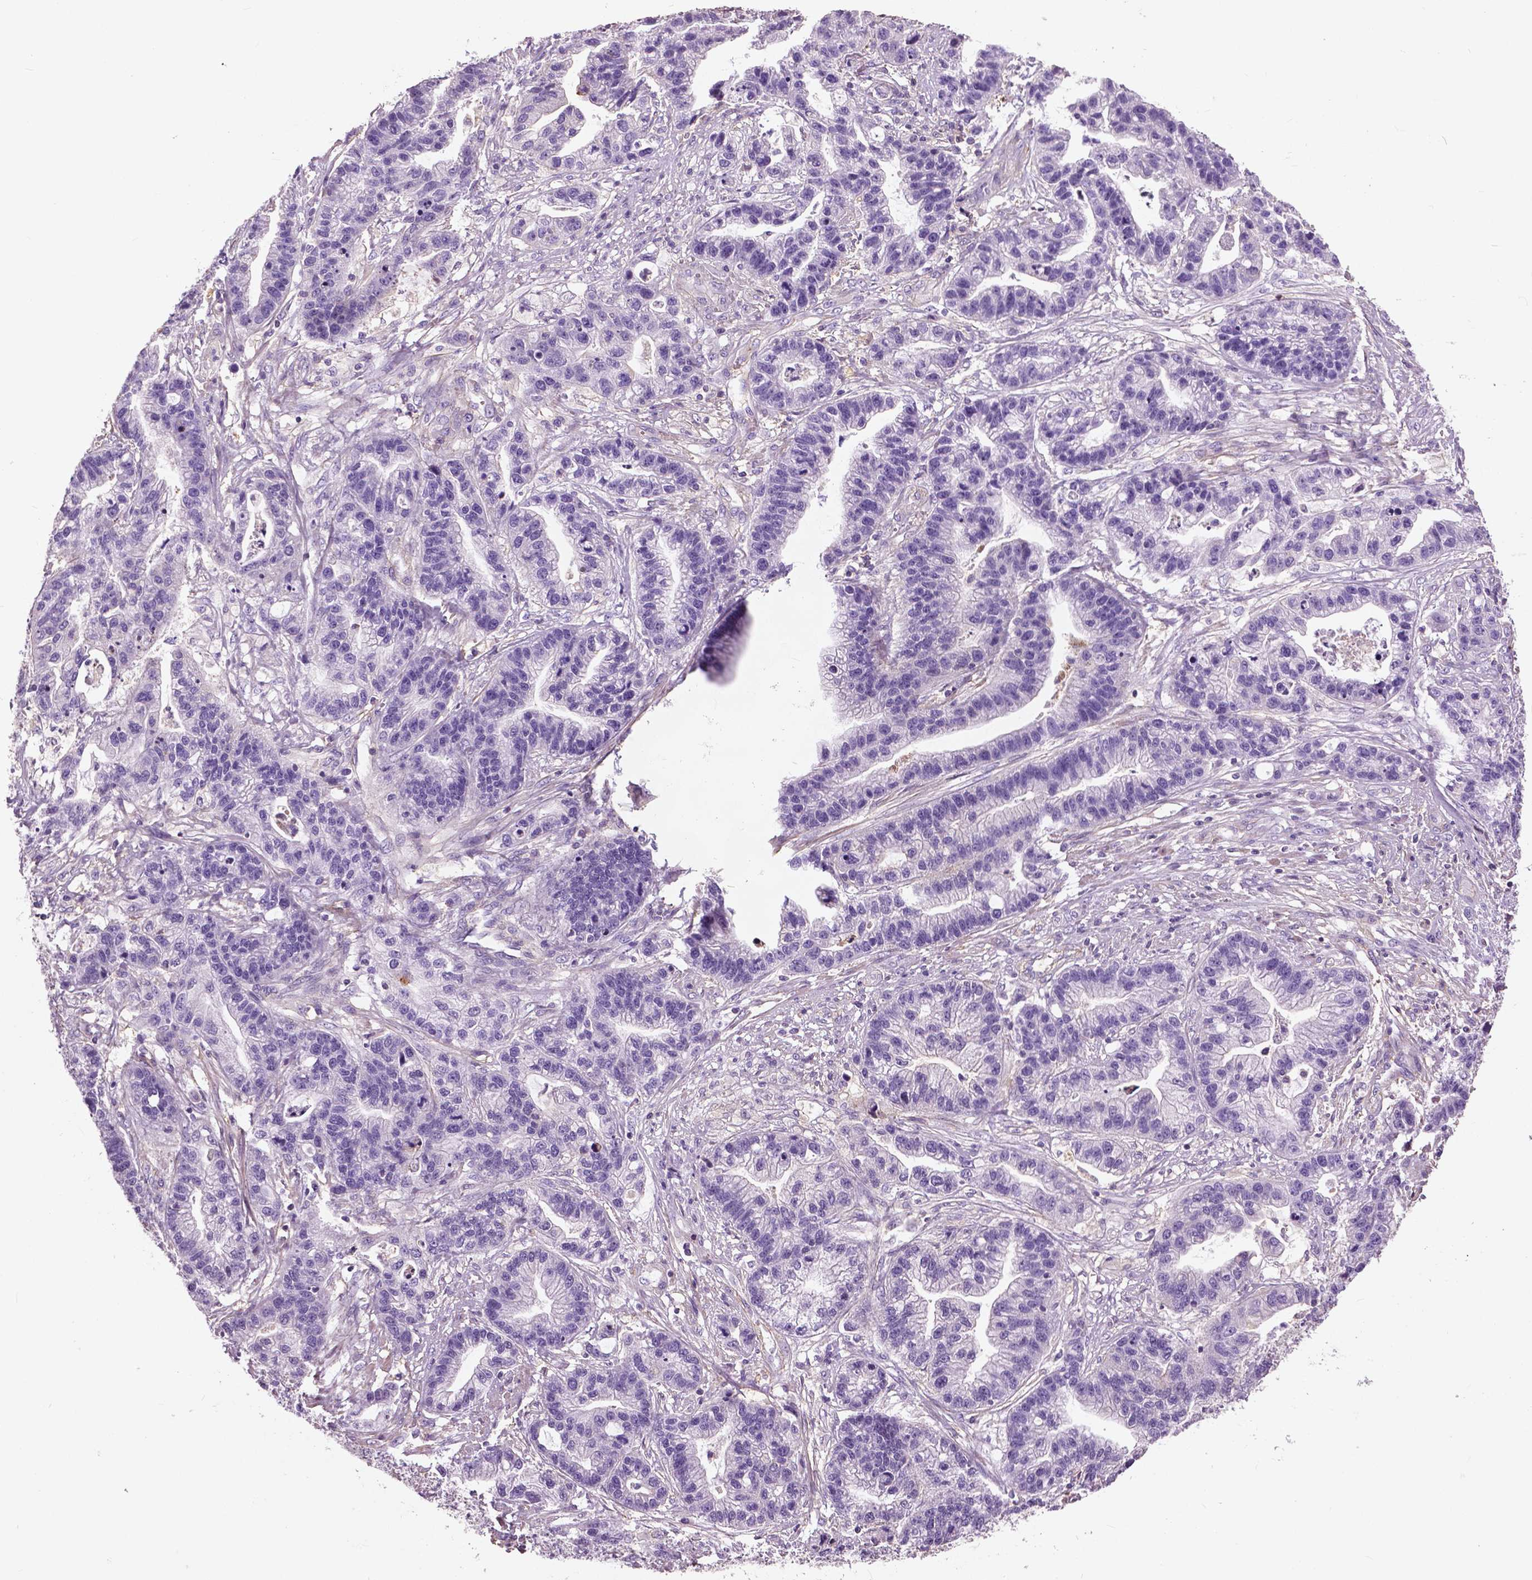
{"staining": {"intensity": "negative", "quantity": "none", "location": "none"}, "tissue": "stomach cancer", "cell_type": "Tumor cells", "image_type": "cancer", "snomed": [{"axis": "morphology", "description": "Adenocarcinoma, NOS"}, {"axis": "topography", "description": "Stomach"}], "caption": "This is an IHC image of human stomach cancer. There is no staining in tumor cells.", "gene": "ANXA13", "patient": {"sex": "male", "age": 83}}